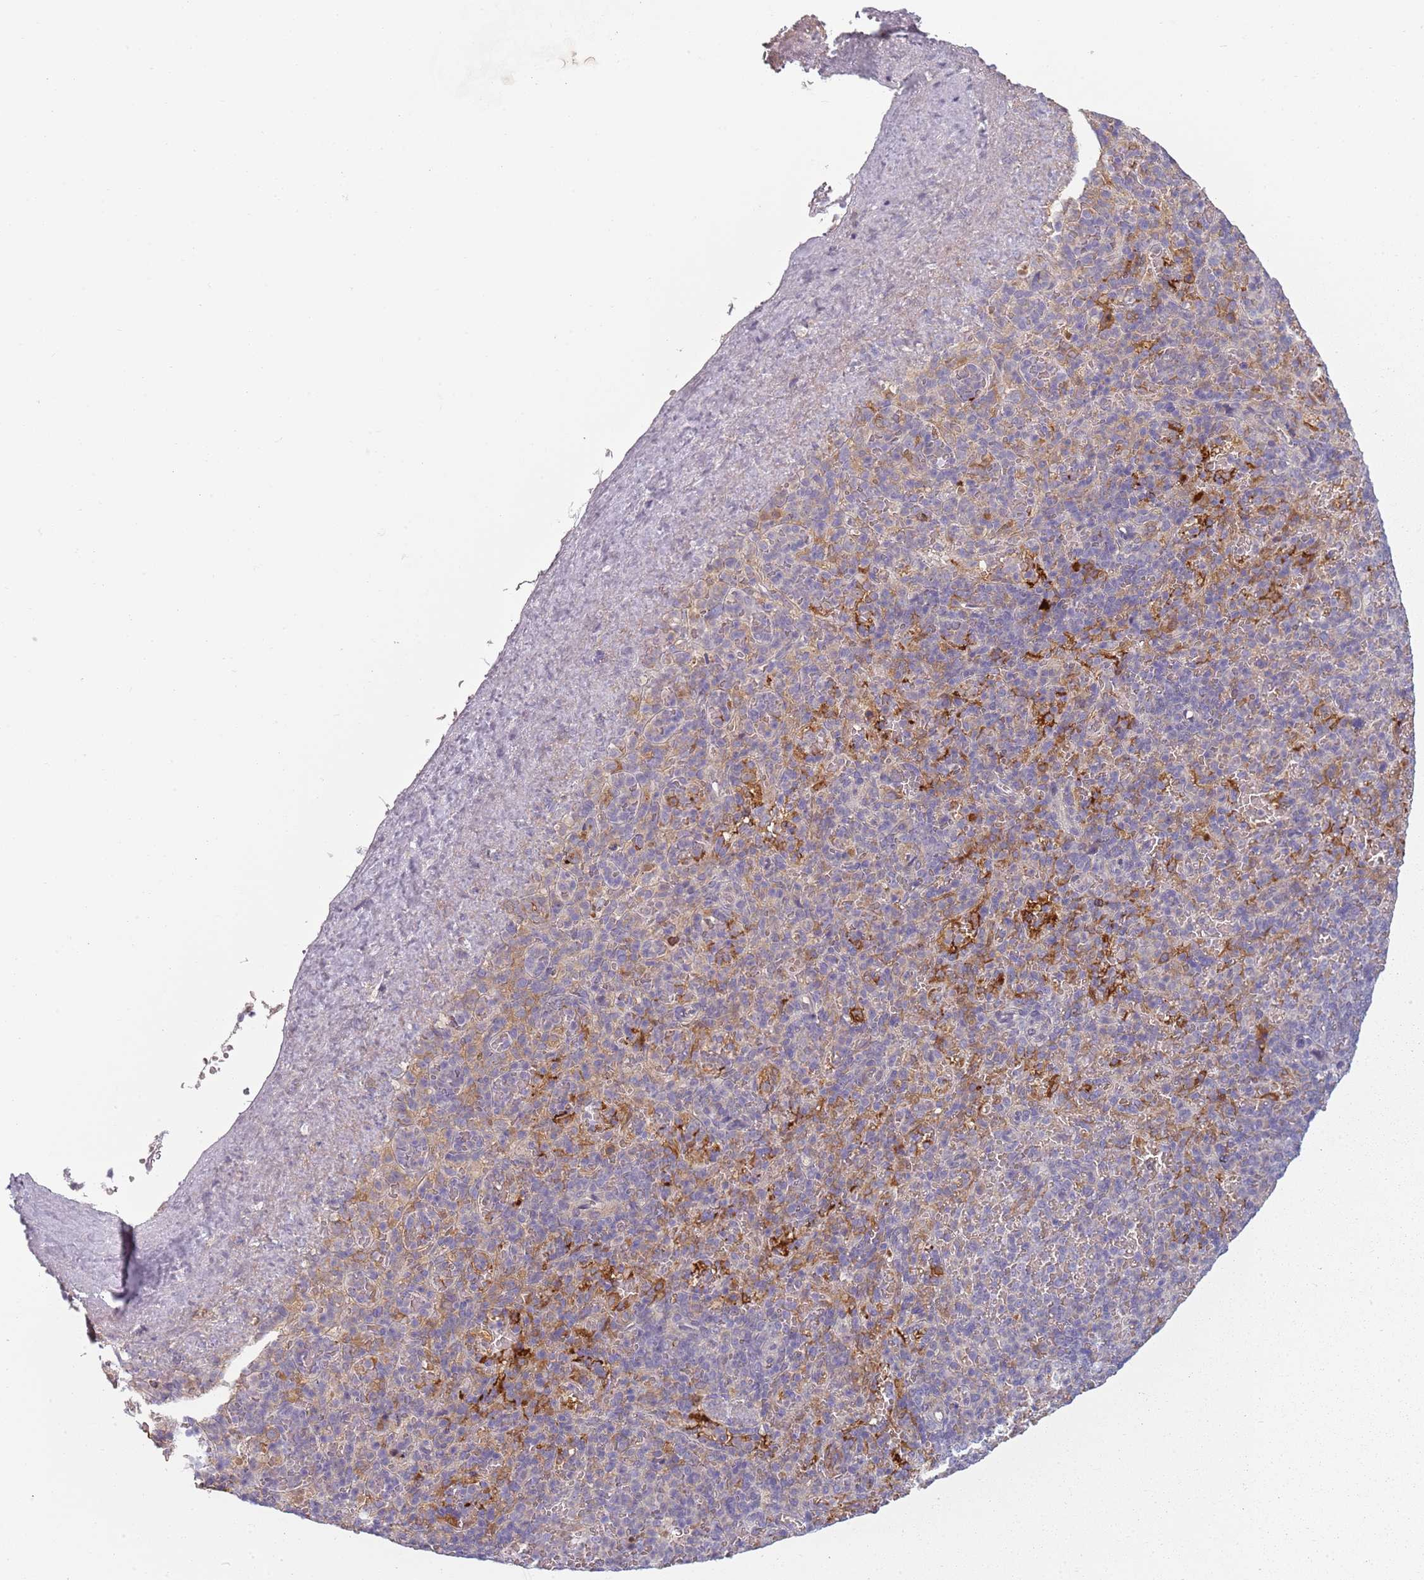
{"staining": {"intensity": "weak", "quantity": "<25%", "location": "cytoplasmic/membranous"}, "tissue": "spleen", "cell_type": "Cells in red pulp", "image_type": "normal", "snomed": [{"axis": "morphology", "description": "Normal tissue, NOS"}, {"axis": "topography", "description": "Spleen"}], "caption": "Histopathology image shows no significant protein expression in cells in red pulp of normal spleen.", "gene": "CC2D2B", "patient": {"sex": "female", "age": 74}}